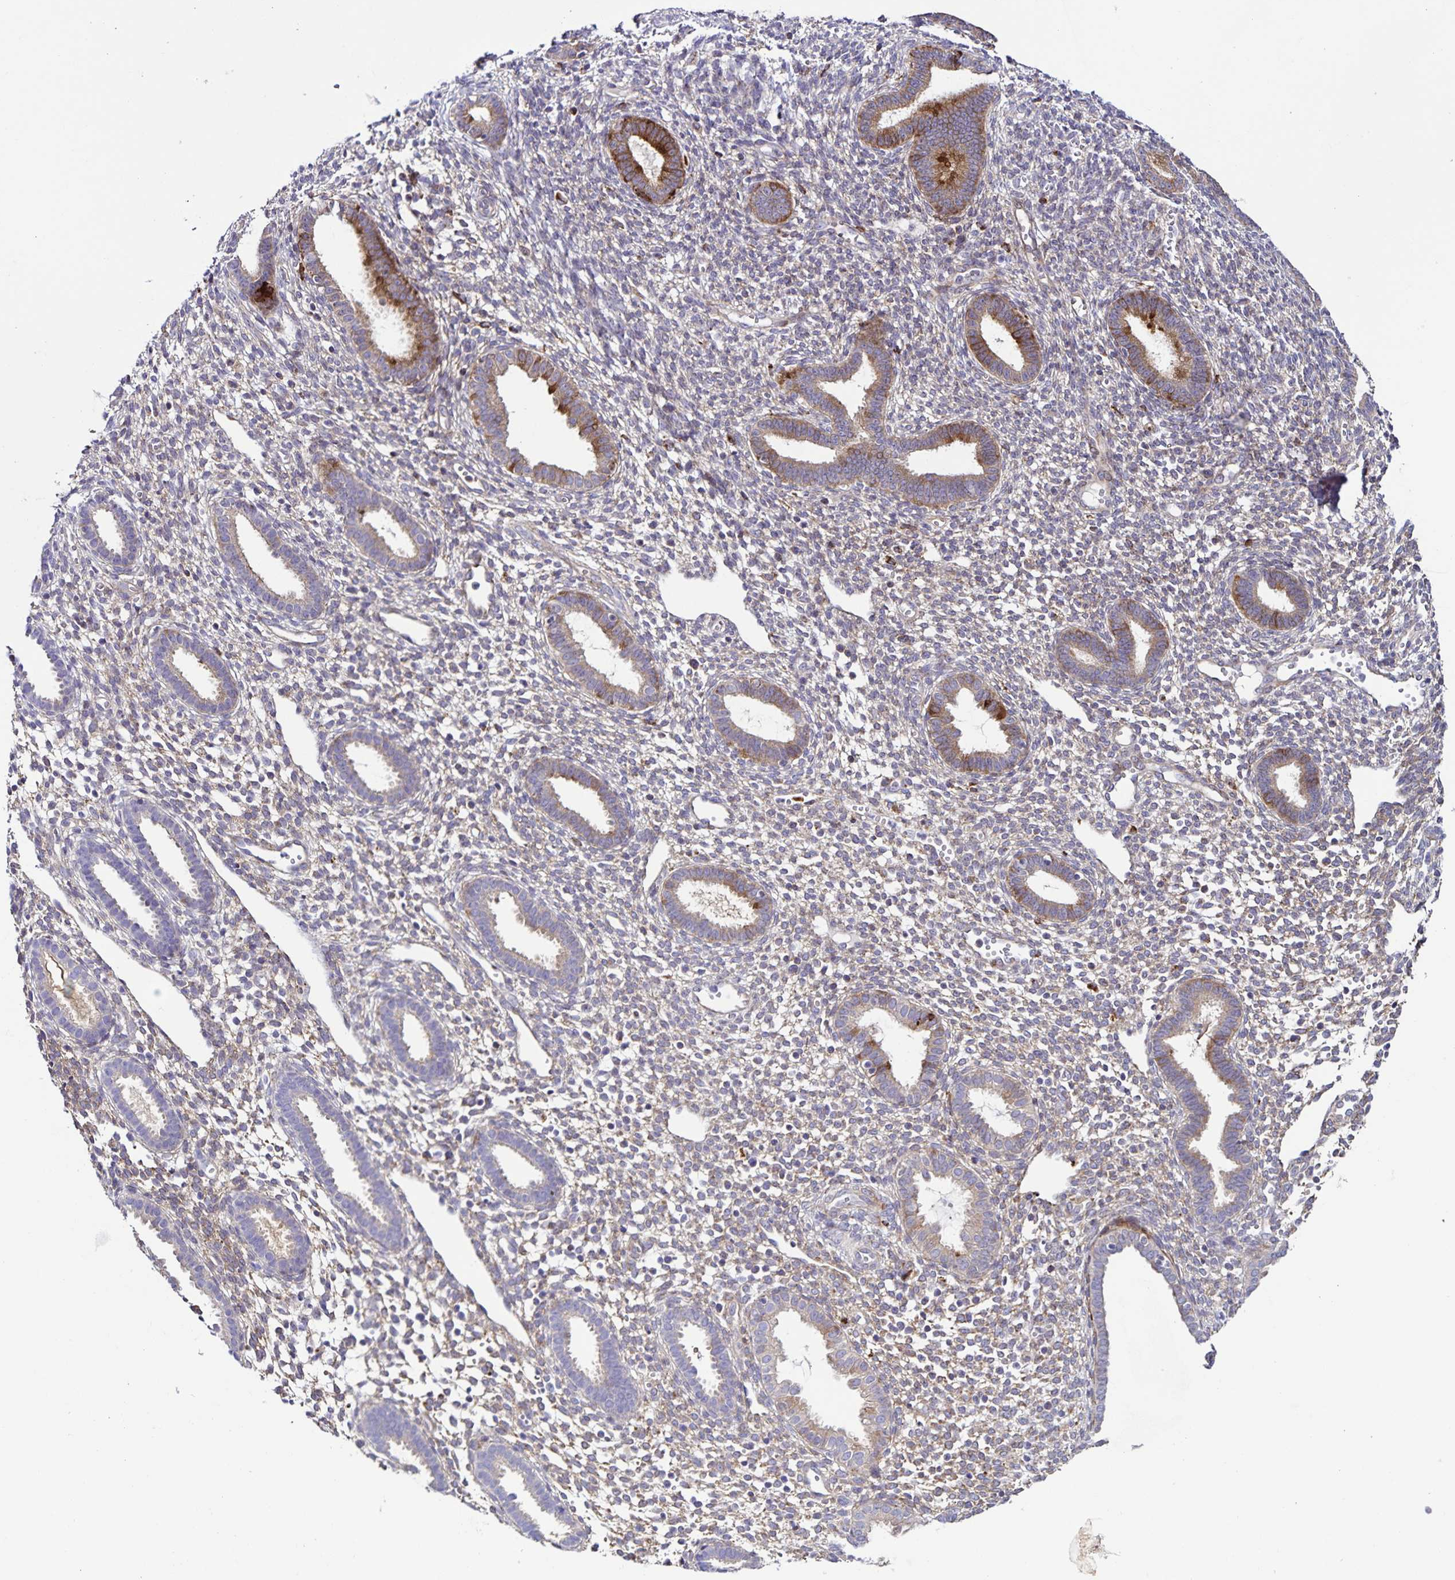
{"staining": {"intensity": "weak", "quantity": "25%-75%", "location": "cytoplasmic/membranous"}, "tissue": "endometrium", "cell_type": "Cells in endometrial stroma", "image_type": "normal", "snomed": [{"axis": "morphology", "description": "Normal tissue, NOS"}, {"axis": "topography", "description": "Endometrium"}], "caption": "Immunohistochemical staining of normal endometrium shows weak cytoplasmic/membranous protein positivity in approximately 25%-75% of cells in endometrial stroma.", "gene": "OSBPL5", "patient": {"sex": "female", "age": 36}}